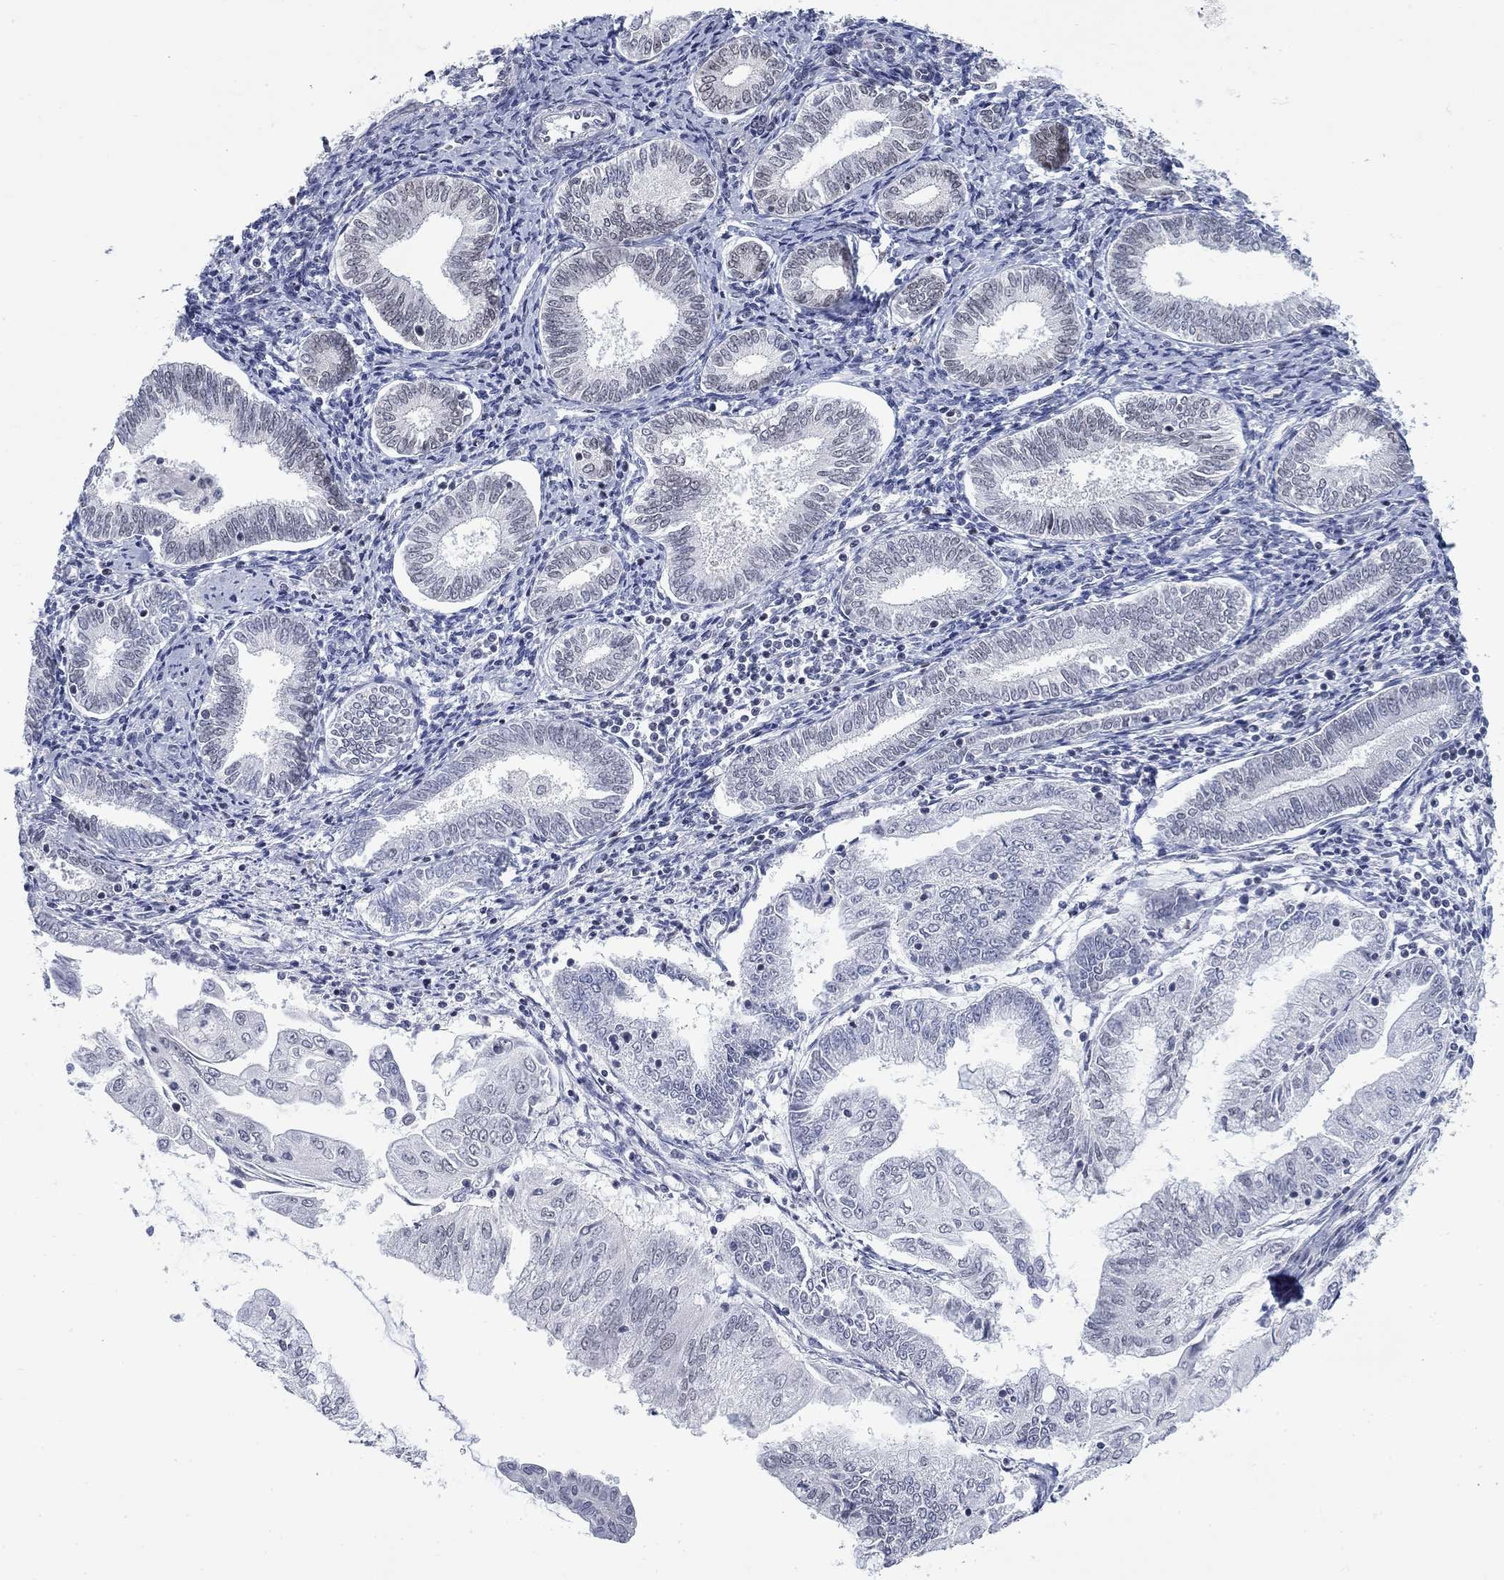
{"staining": {"intensity": "negative", "quantity": "none", "location": "none"}, "tissue": "endometrial cancer", "cell_type": "Tumor cells", "image_type": "cancer", "snomed": [{"axis": "morphology", "description": "Adenocarcinoma, NOS"}, {"axis": "topography", "description": "Endometrium"}], "caption": "Protein analysis of adenocarcinoma (endometrial) exhibits no significant positivity in tumor cells. (DAB immunohistochemistry (IHC) with hematoxylin counter stain).", "gene": "NPAS3", "patient": {"sex": "female", "age": 56}}